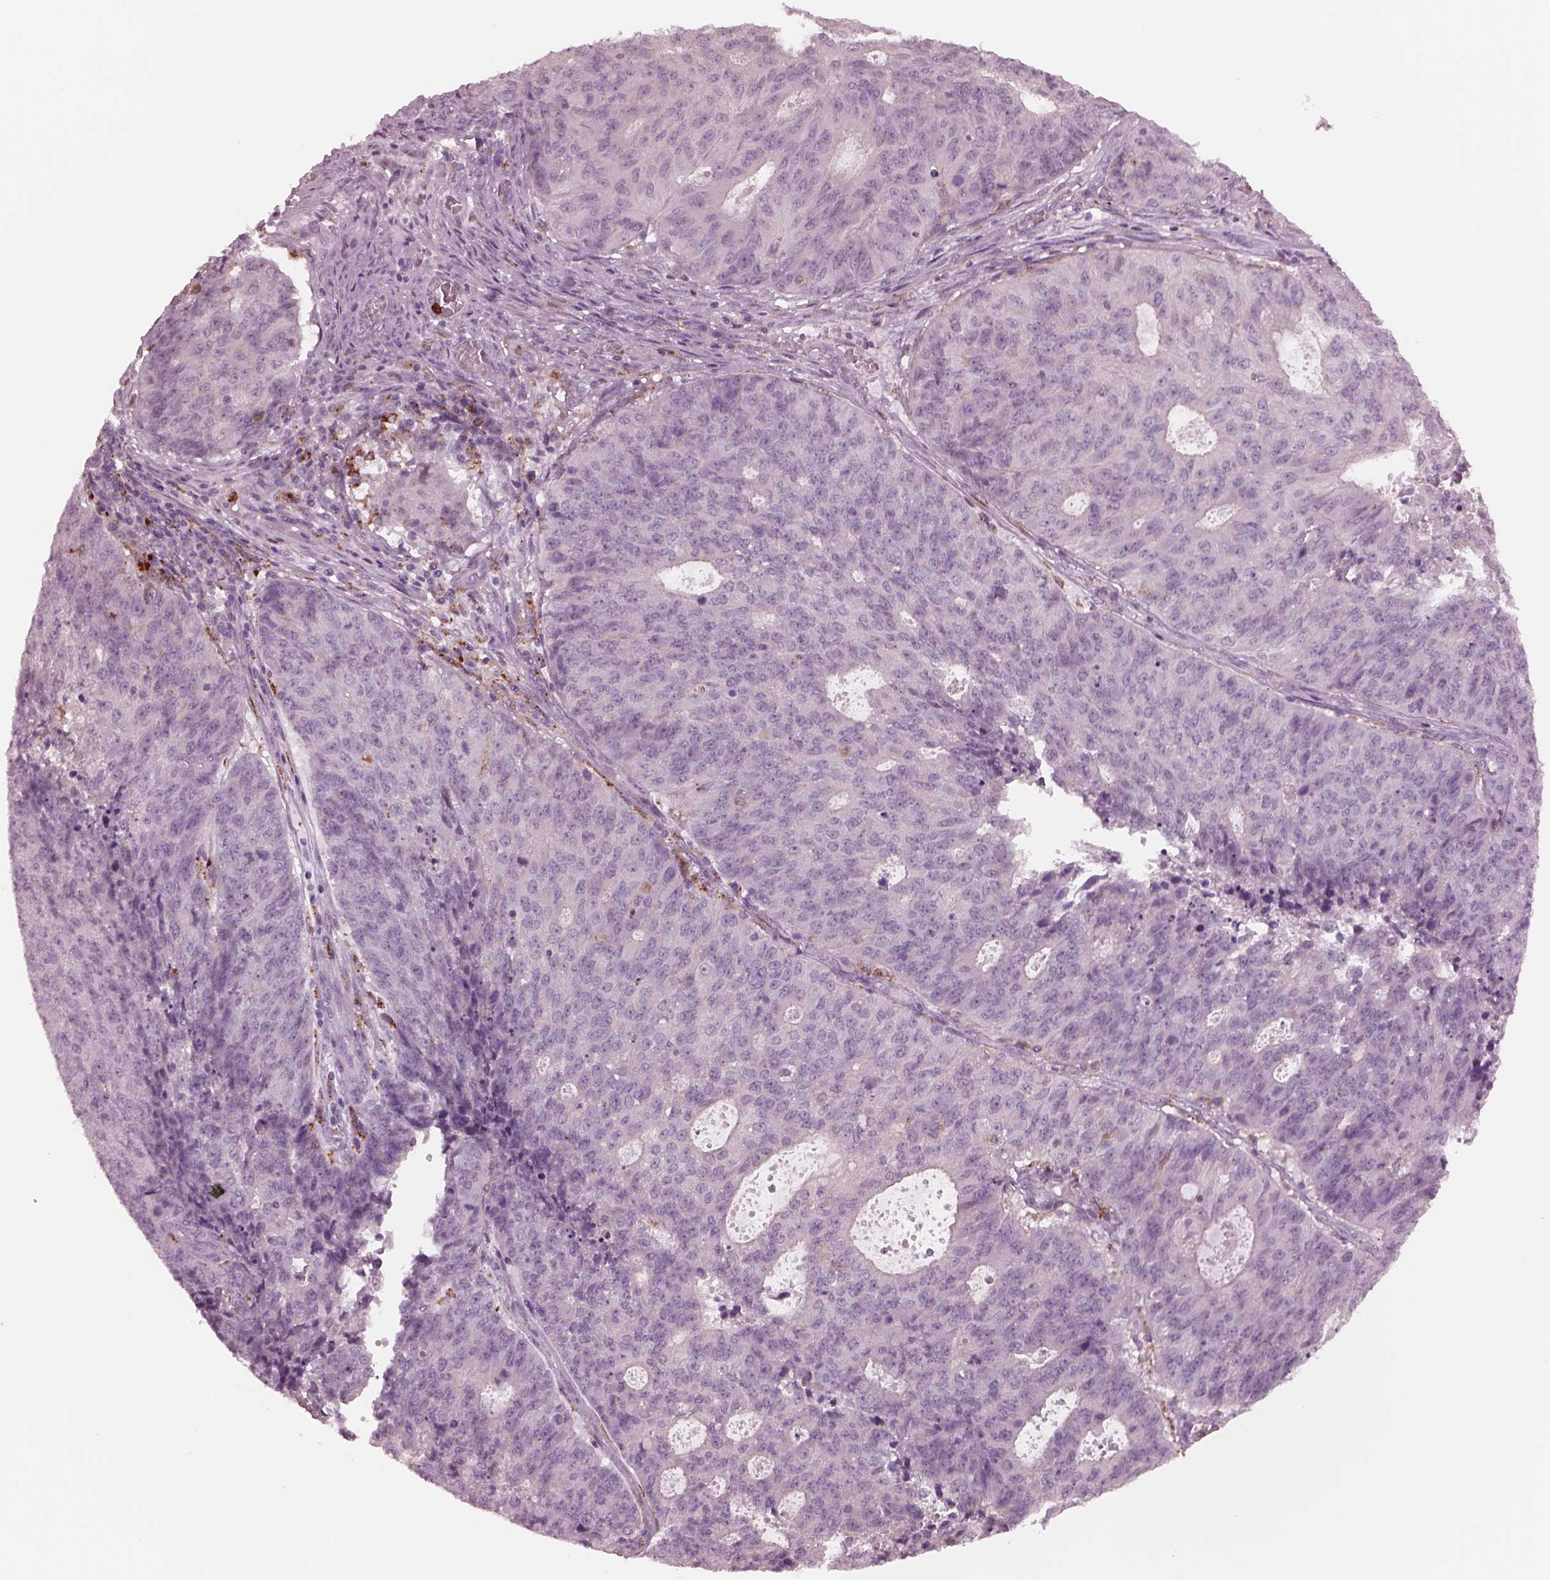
{"staining": {"intensity": "negative", "quantity": "none", "location": "none"}, "tissue": "endometrial cancer", "cell_type": "Tumor cells", "image_type": "cancer", "snomed": [{"axis": "morphology", "description": "Adenocarcinoma, NOS"}, {"axis": "topography", "description": "Endometrium"}], "caption": "The micrograph shows no staining of tumor cells in endometrial adenocarcinoma.", "gene": "SLAMF8", "patient": {"sex": "female", "age": 82}}